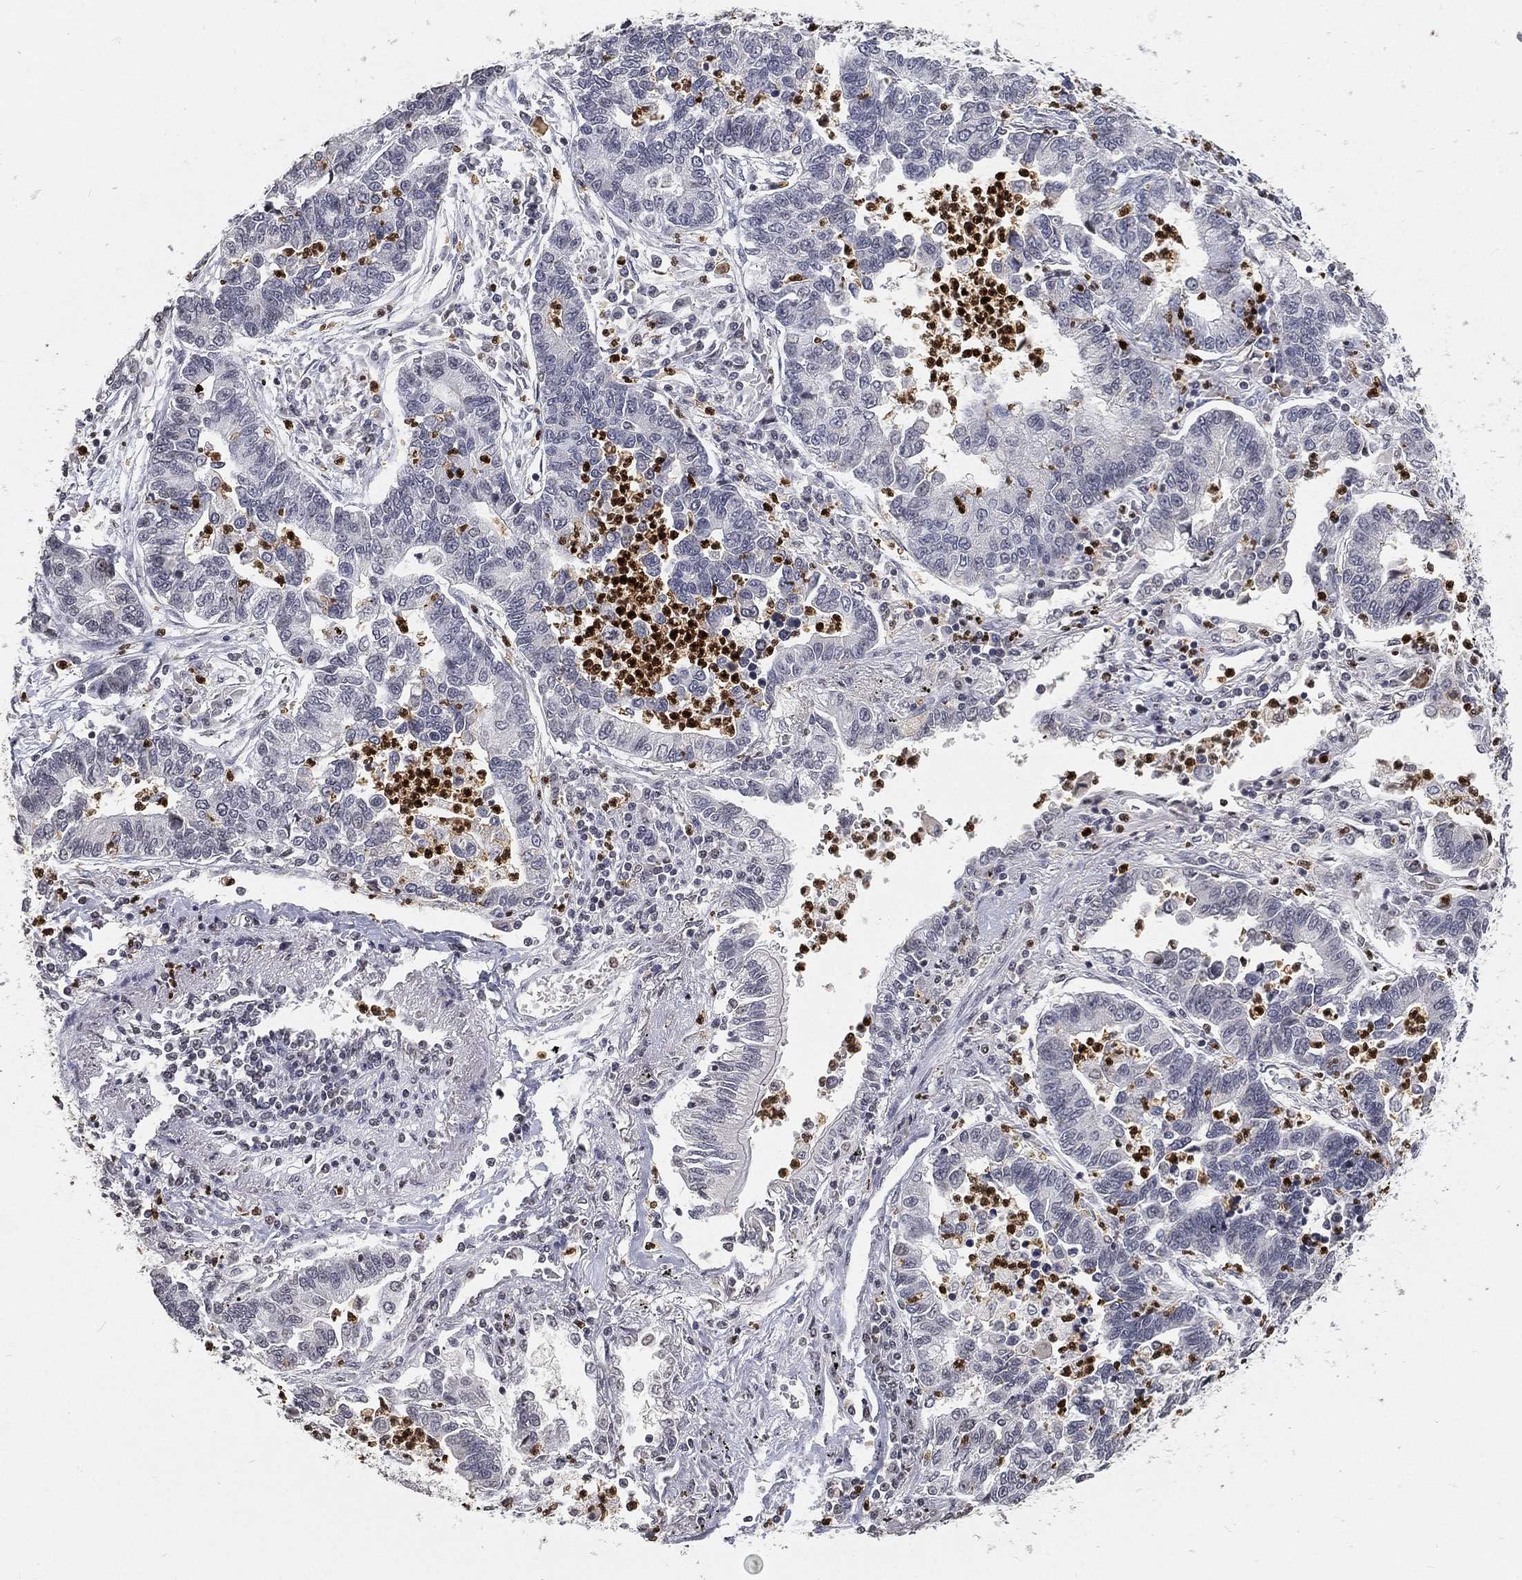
{"staining": {"intensity": "negative", "quantity": "none", "location": "none"}, "tissue": "lung cancer", "cell_type": "Tumor cells", "image_type": "cancer", "snomed": [{"axis": "morphology", "description": "Adenocarcinoma, NOS"}, {"axis": "topography", "description": "Lung"}], "caption": "There is no significant positivity in tumor cells of lung cancer (adenocarcinoma).", "gene": "ARG1", "patient": {"sex": "female", "age": 57}}